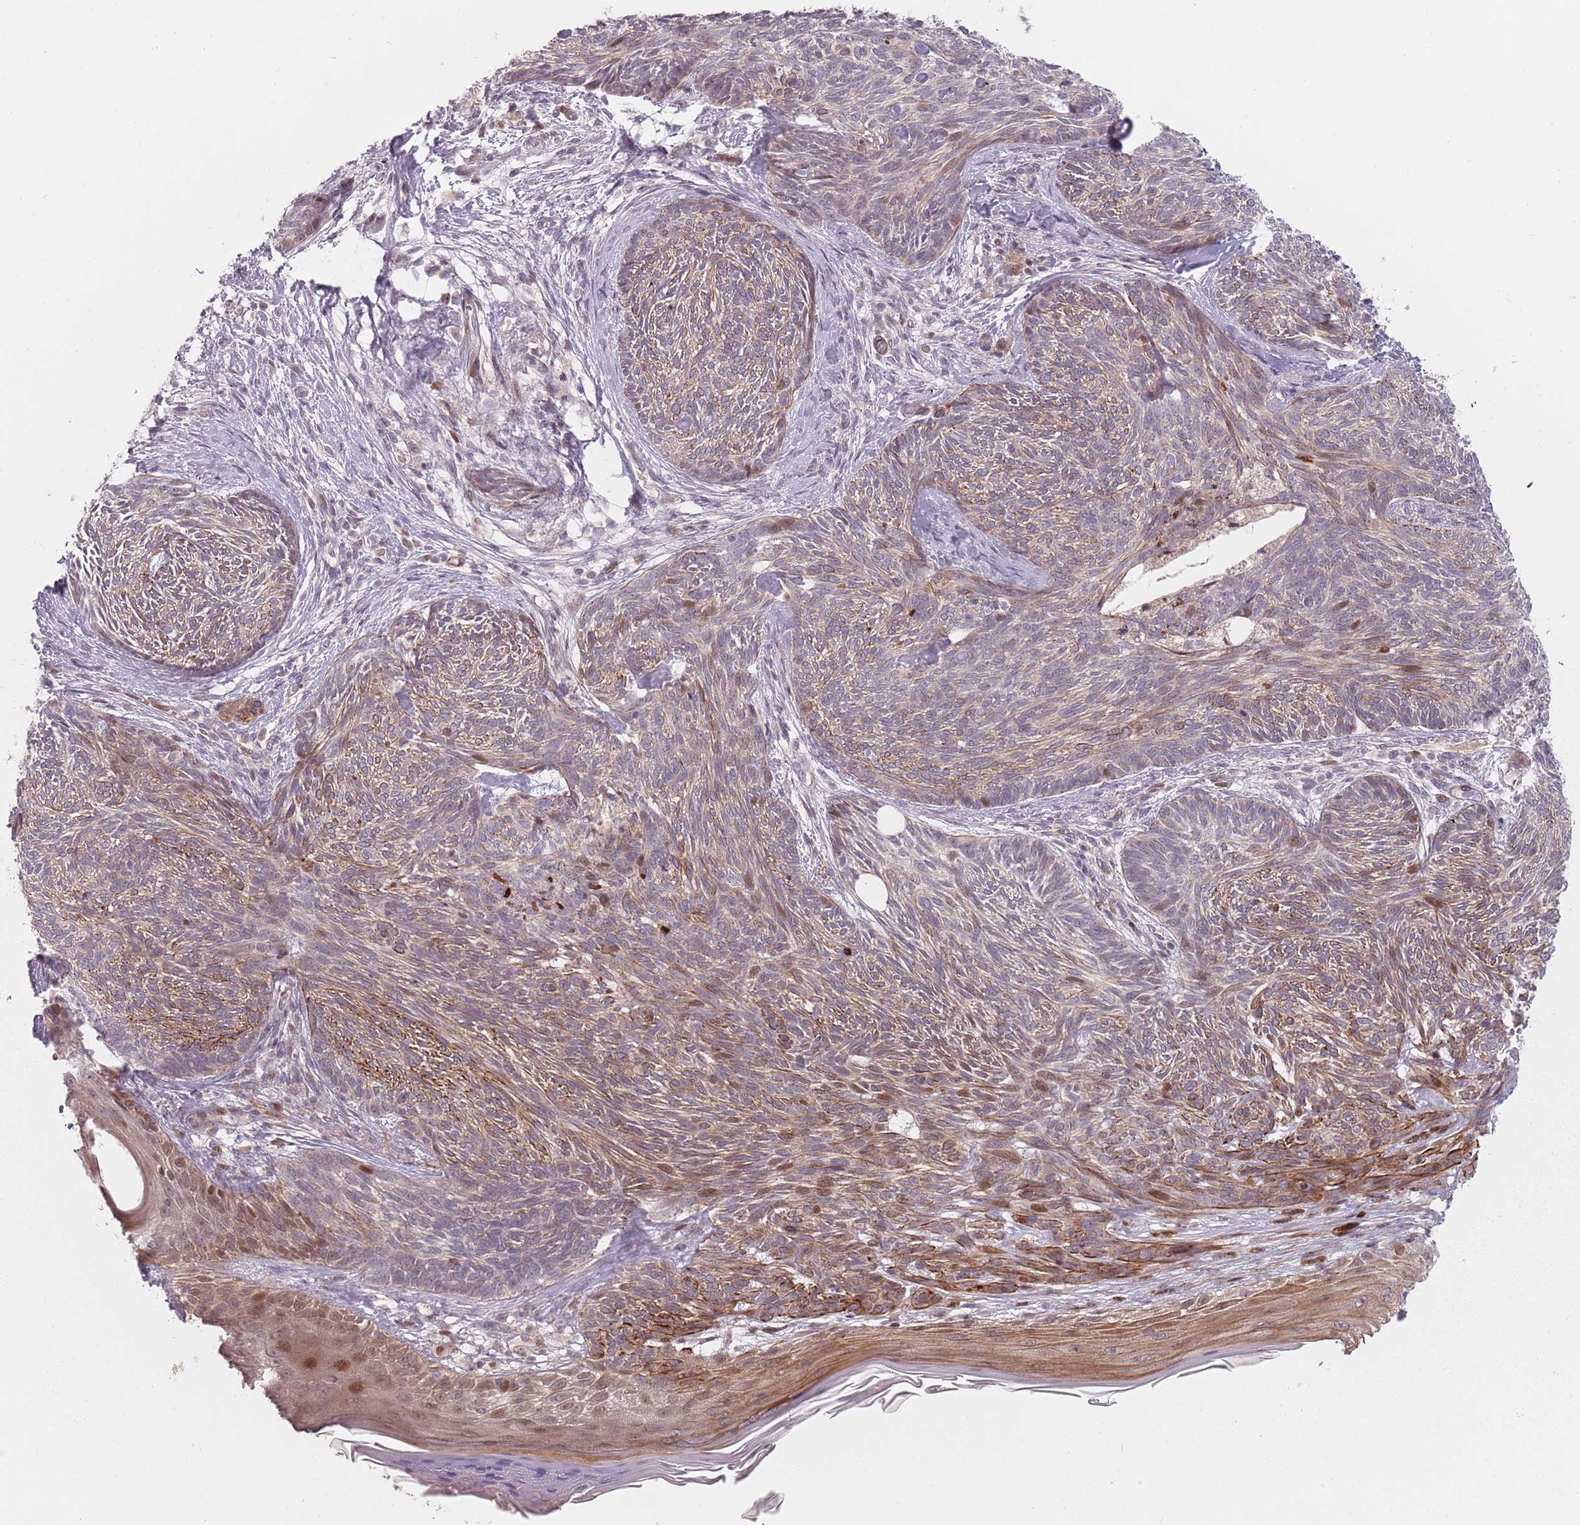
{"staining": {"intensity": "moderate", "quantity": "<25%", "location": "cytoplasmic/membranous,nuclear"}, "tissue": "skin cancer", "cell_type": "Tumor cells", "image_type": "cancer", "snomed": [{"axis": "morphology", "description": "Basal cell carcinoma"}, {"axis": "topography", "description": "Skin"}], "caption": "An IHC micrograph of neoplastic tissue is shown. Protein staining in brown shows moderate cytoplasmic/membranous and nuclear positivity in skin basal cell carcinoma within tumor cells.", "gene": "RPS6KA2", "patient": {"sex": "male", "age": 73}}